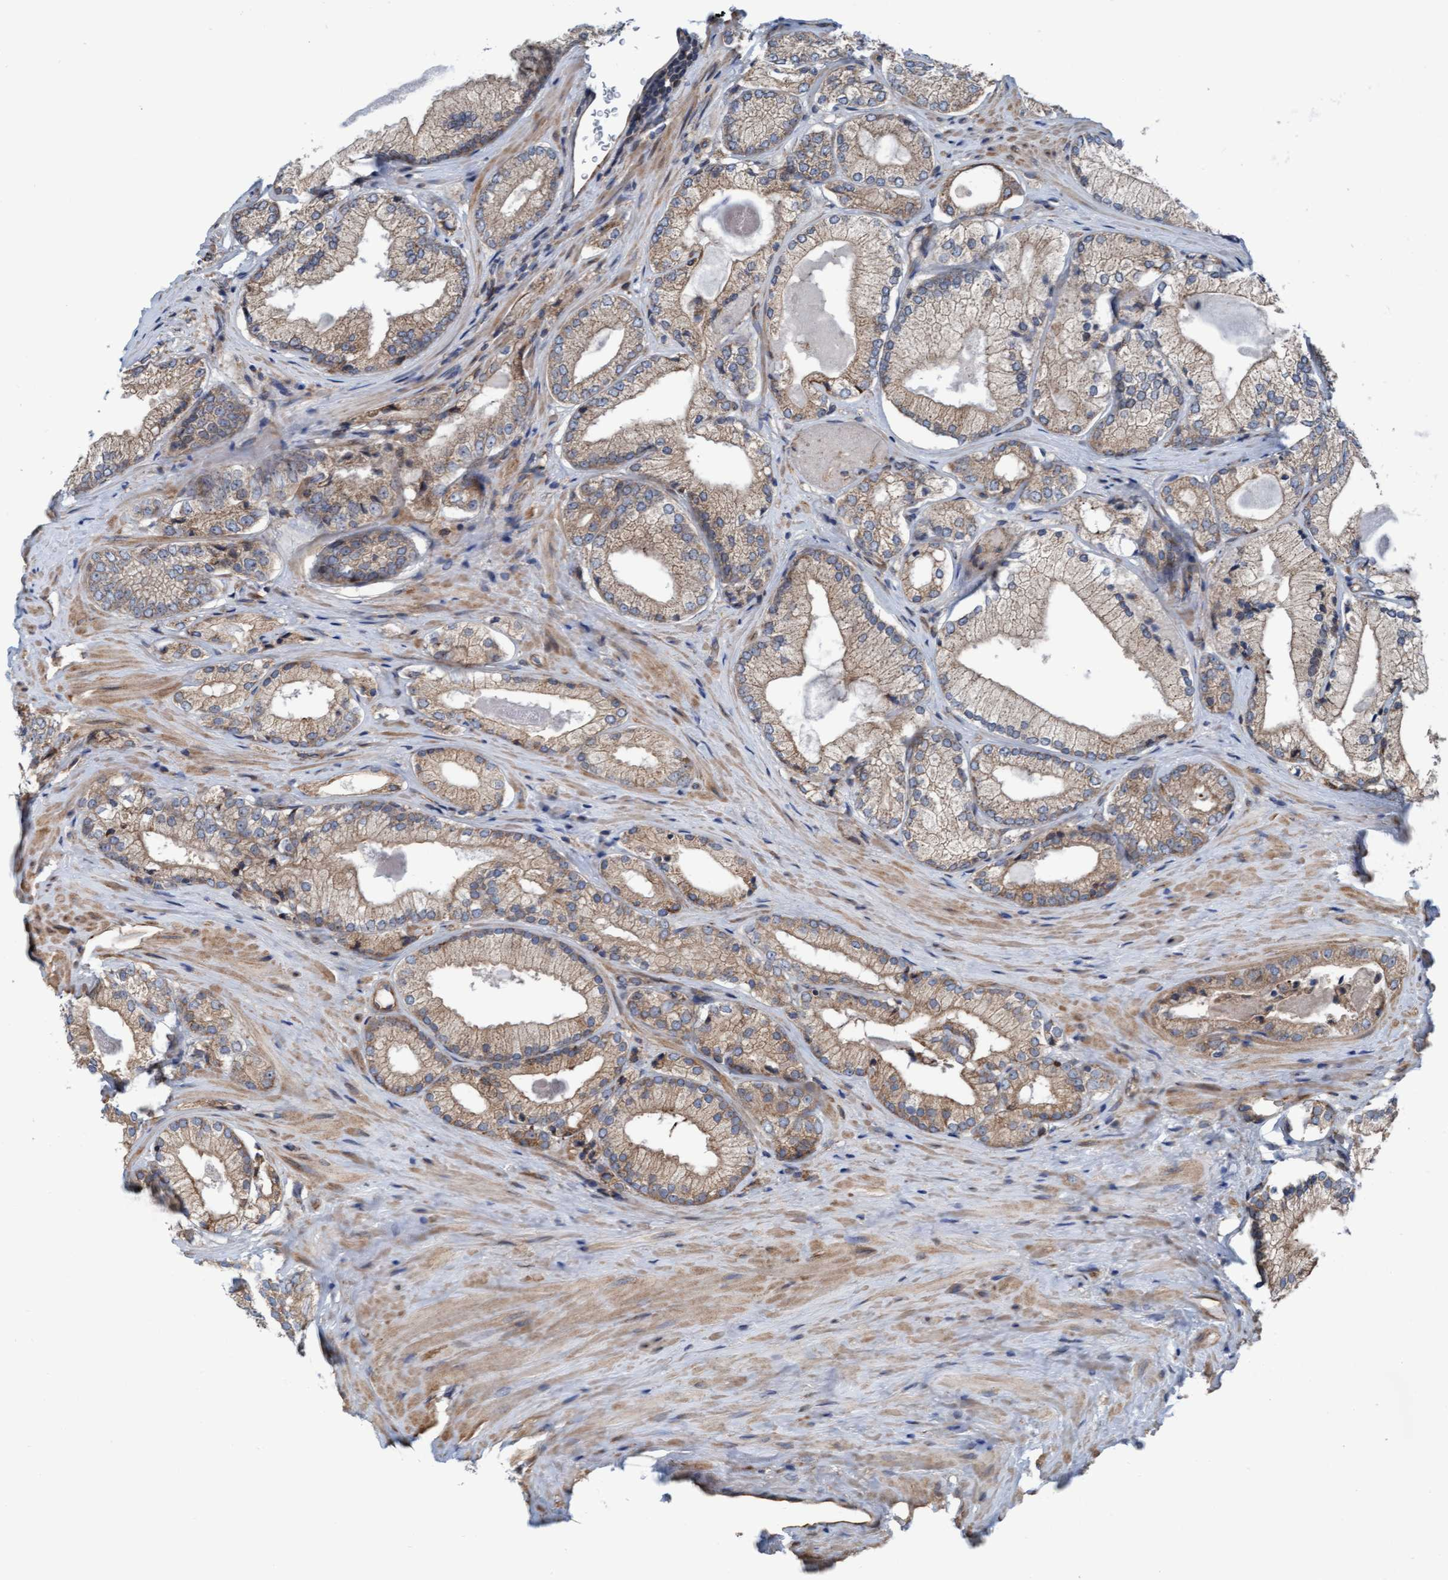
{"staining": {"intensity": "weak", "quantity": ">75%", "location": "cytoplasmic/membranous"}, "tissue": "prostate cancer", "cell_type": "Tumor cells", "image_type": "cancer", "snomed": [{"axis": "morphology", "description": "Adenocarcinoma, Low grade"}, {"axis": "topography", "description": "Prostate"}], "caption": "Protein positivity by IHC exhibits weak cytoplasmic/membranous positivity in about >75% of tumor cells in prostate cancer.", "gene": "RAP1GAP2", "patient": {"sex": "male", "age": 65}}